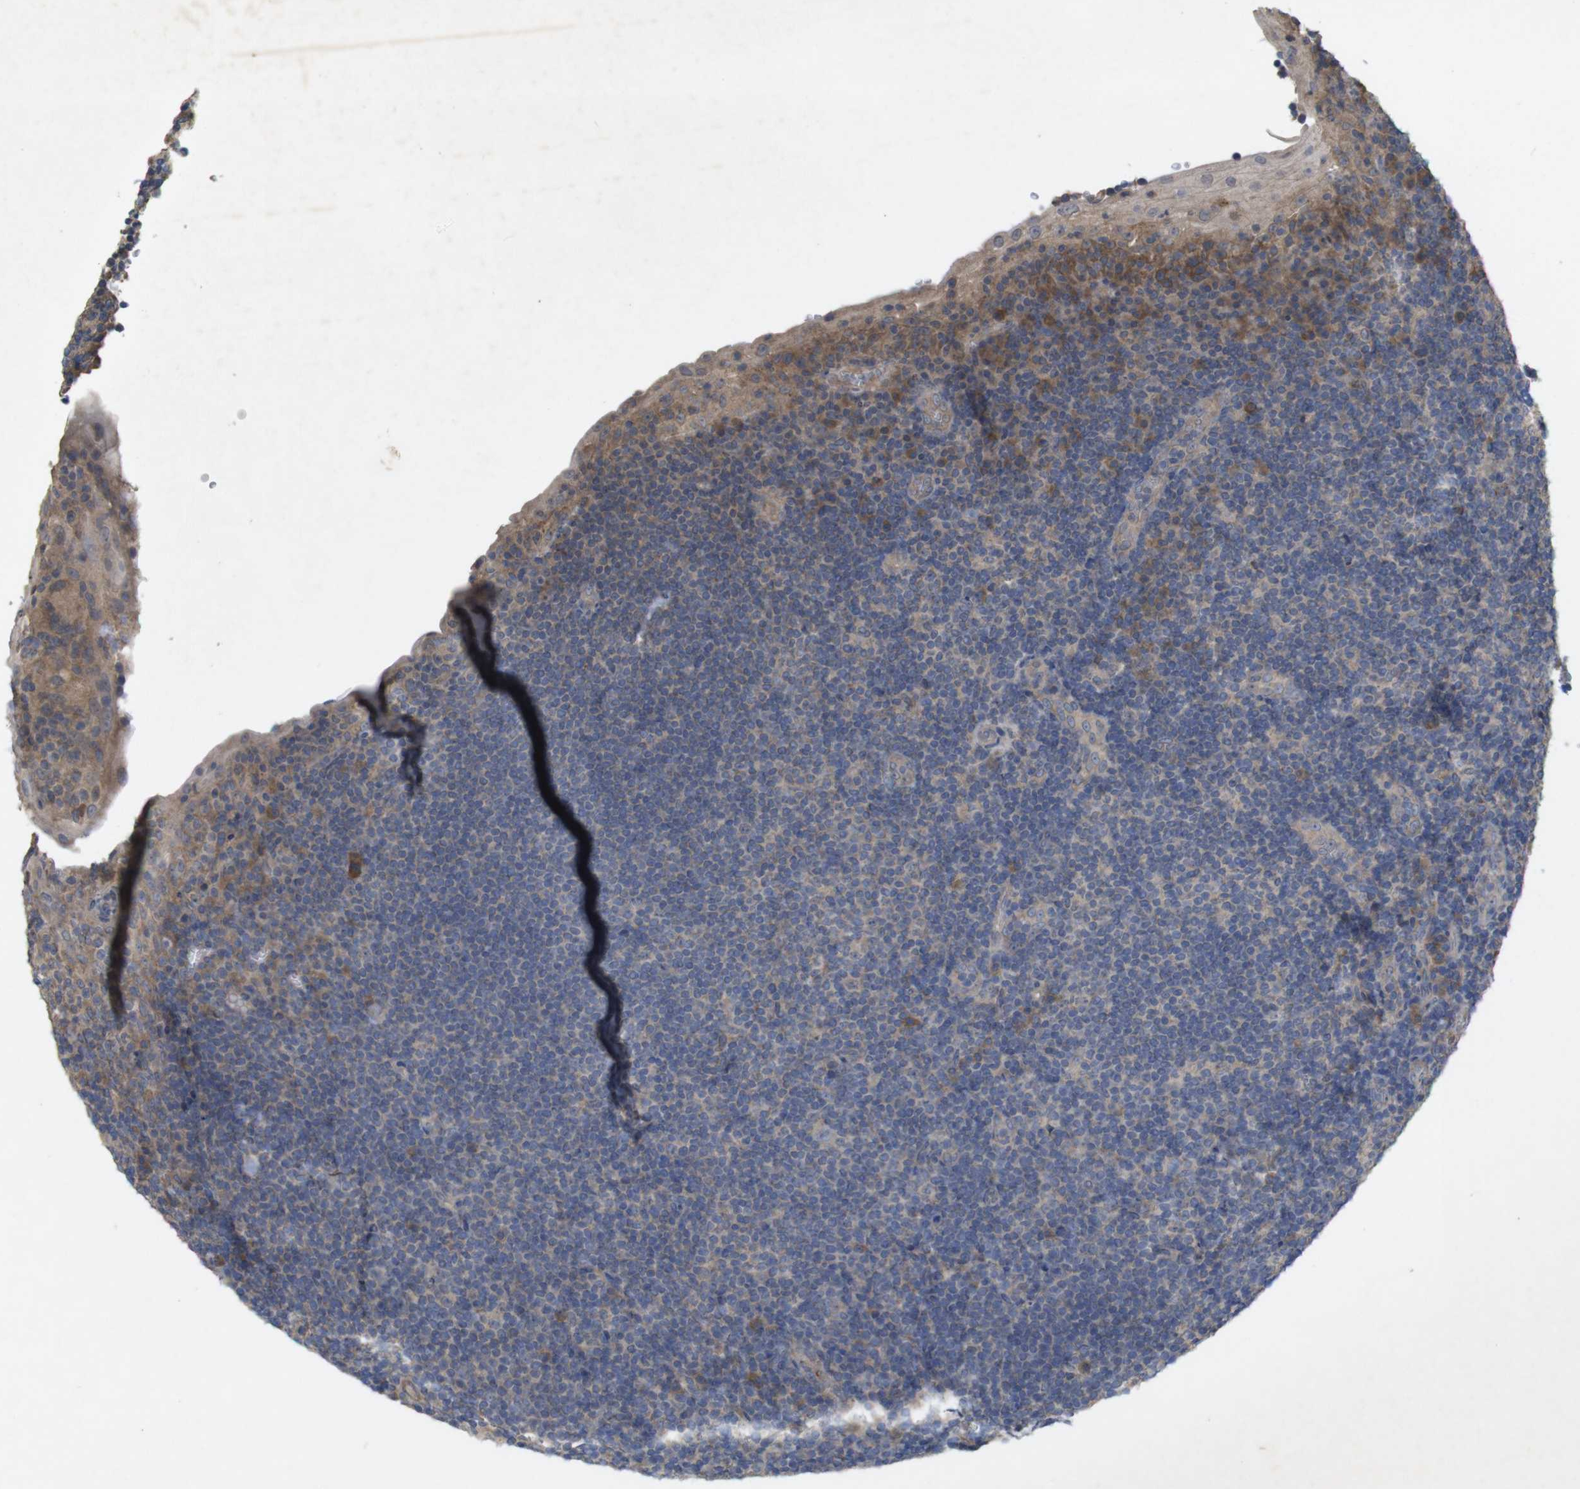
{"staining": {"intensity": "weak", "quantity": ">75%", "location": "cytoplasmic/membranous"}, "tissue": "tonsil", "cell_type": "Non-germinal center cells", "image_type": "normal", "snomed": [{"axis": "morphology", "description": "Normal tissue, NOS"}, {"axis": "topography", "description": "Tonsil"}], "caption": "Immunohistochemistry of benign tonsil demonstrates low levels of weak cytoplasmic/membranous positivity in approximately >75% of non-germinal center cells. (DAB IHC, brown staining for protein, blue staining for nuclei).", "gene": "KCNS3", "patient": {"sex": "male", "age": 37}}